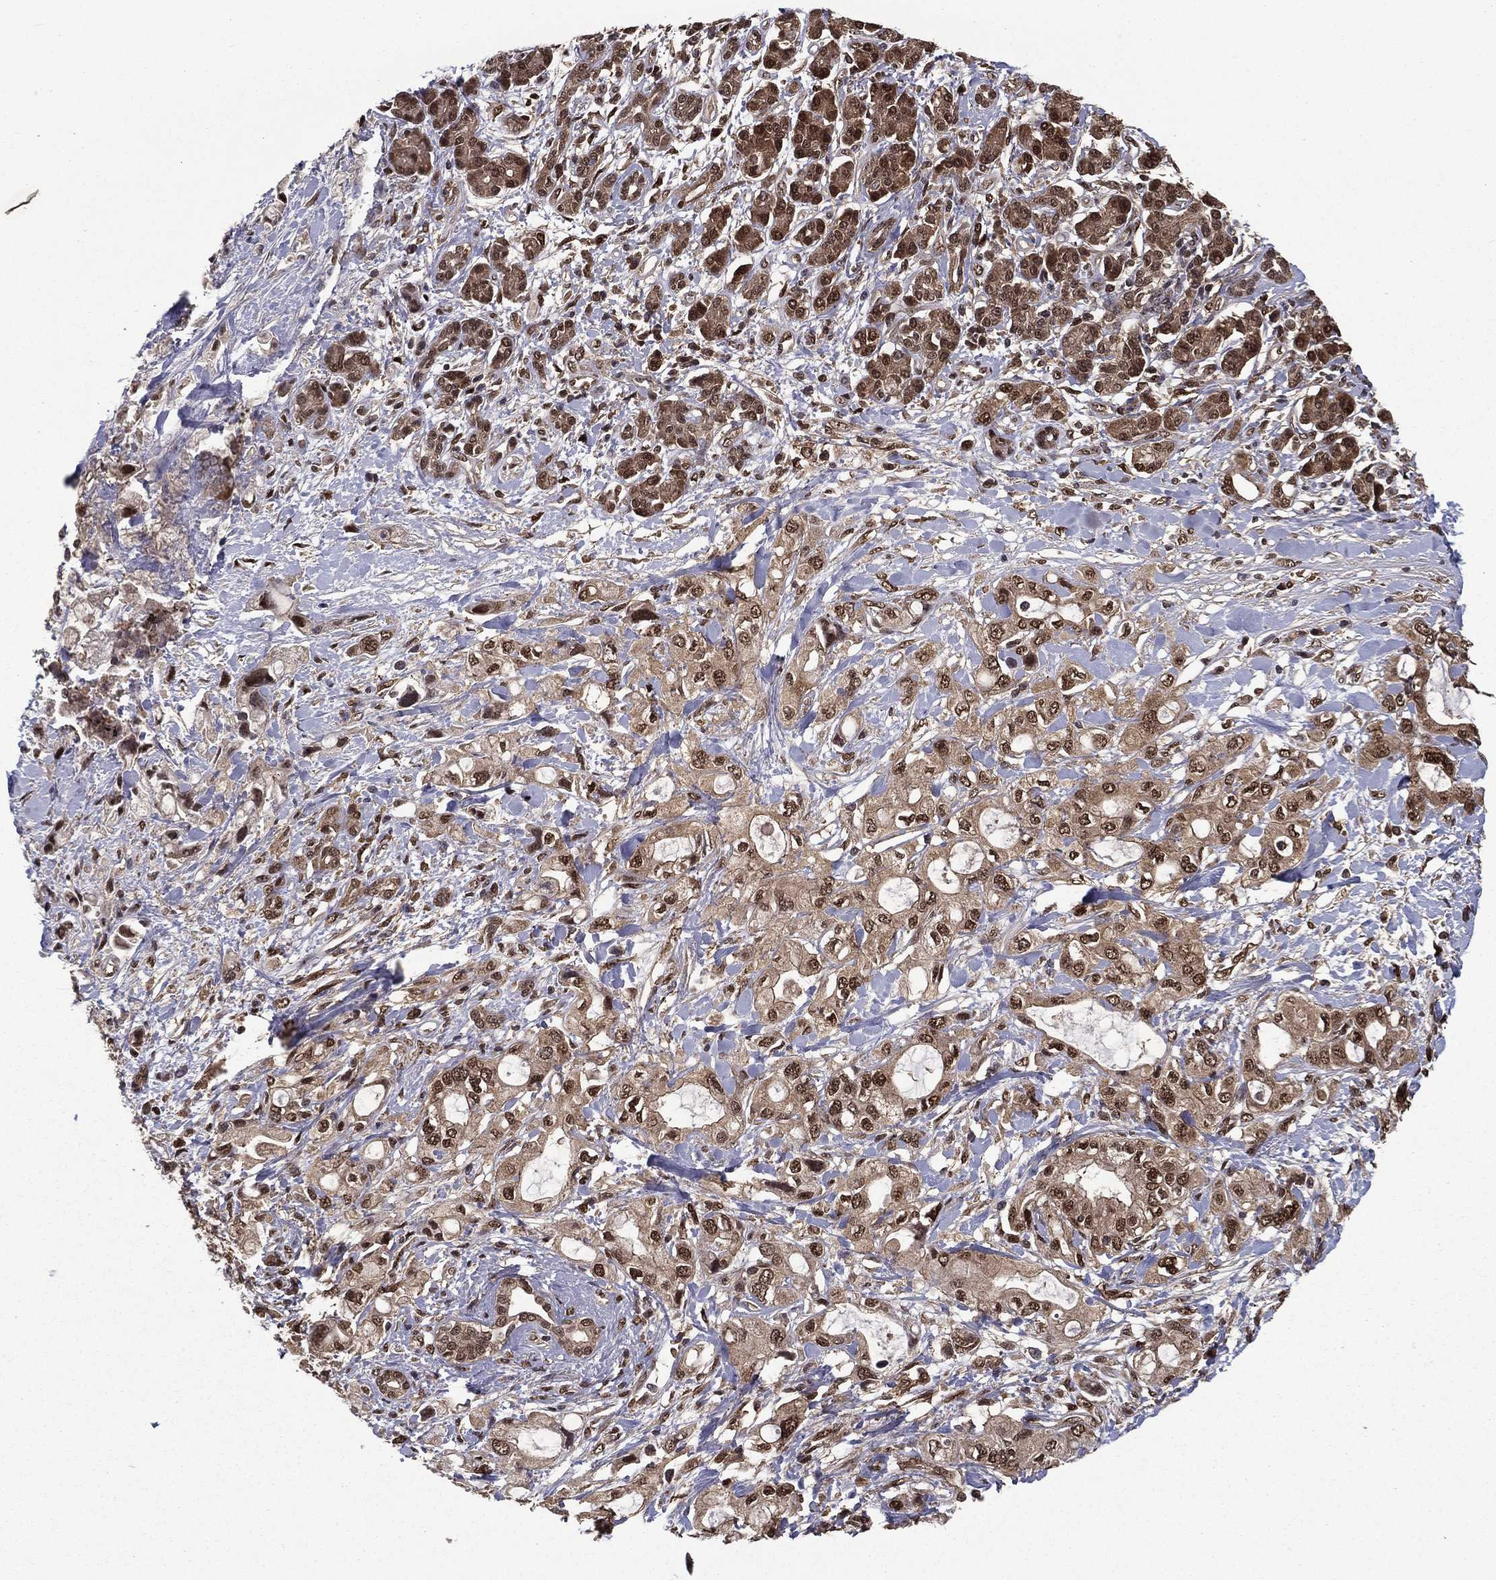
{"staining": {"intensity": "strong", "quantity": "25%-75%", "location": "nuclear"}, "tissue": "pancreatic cancer", "cell_type": "Tumor cells", "image_type": "cancer", "snomed": [{"axis": "morphology", "description": "Adenocarcinoma, NOS"}, {"axis": "topography", "description": "Pancreas"}], "caption": "This micrograph reveals IHC staining of pancreatic cancer (adenocarcinoma), with high strong nuclear expression in approximately 25%-75% of tumor cells.", "gene": "CARM1", "patient": {"sex": "female", "age": 56}}